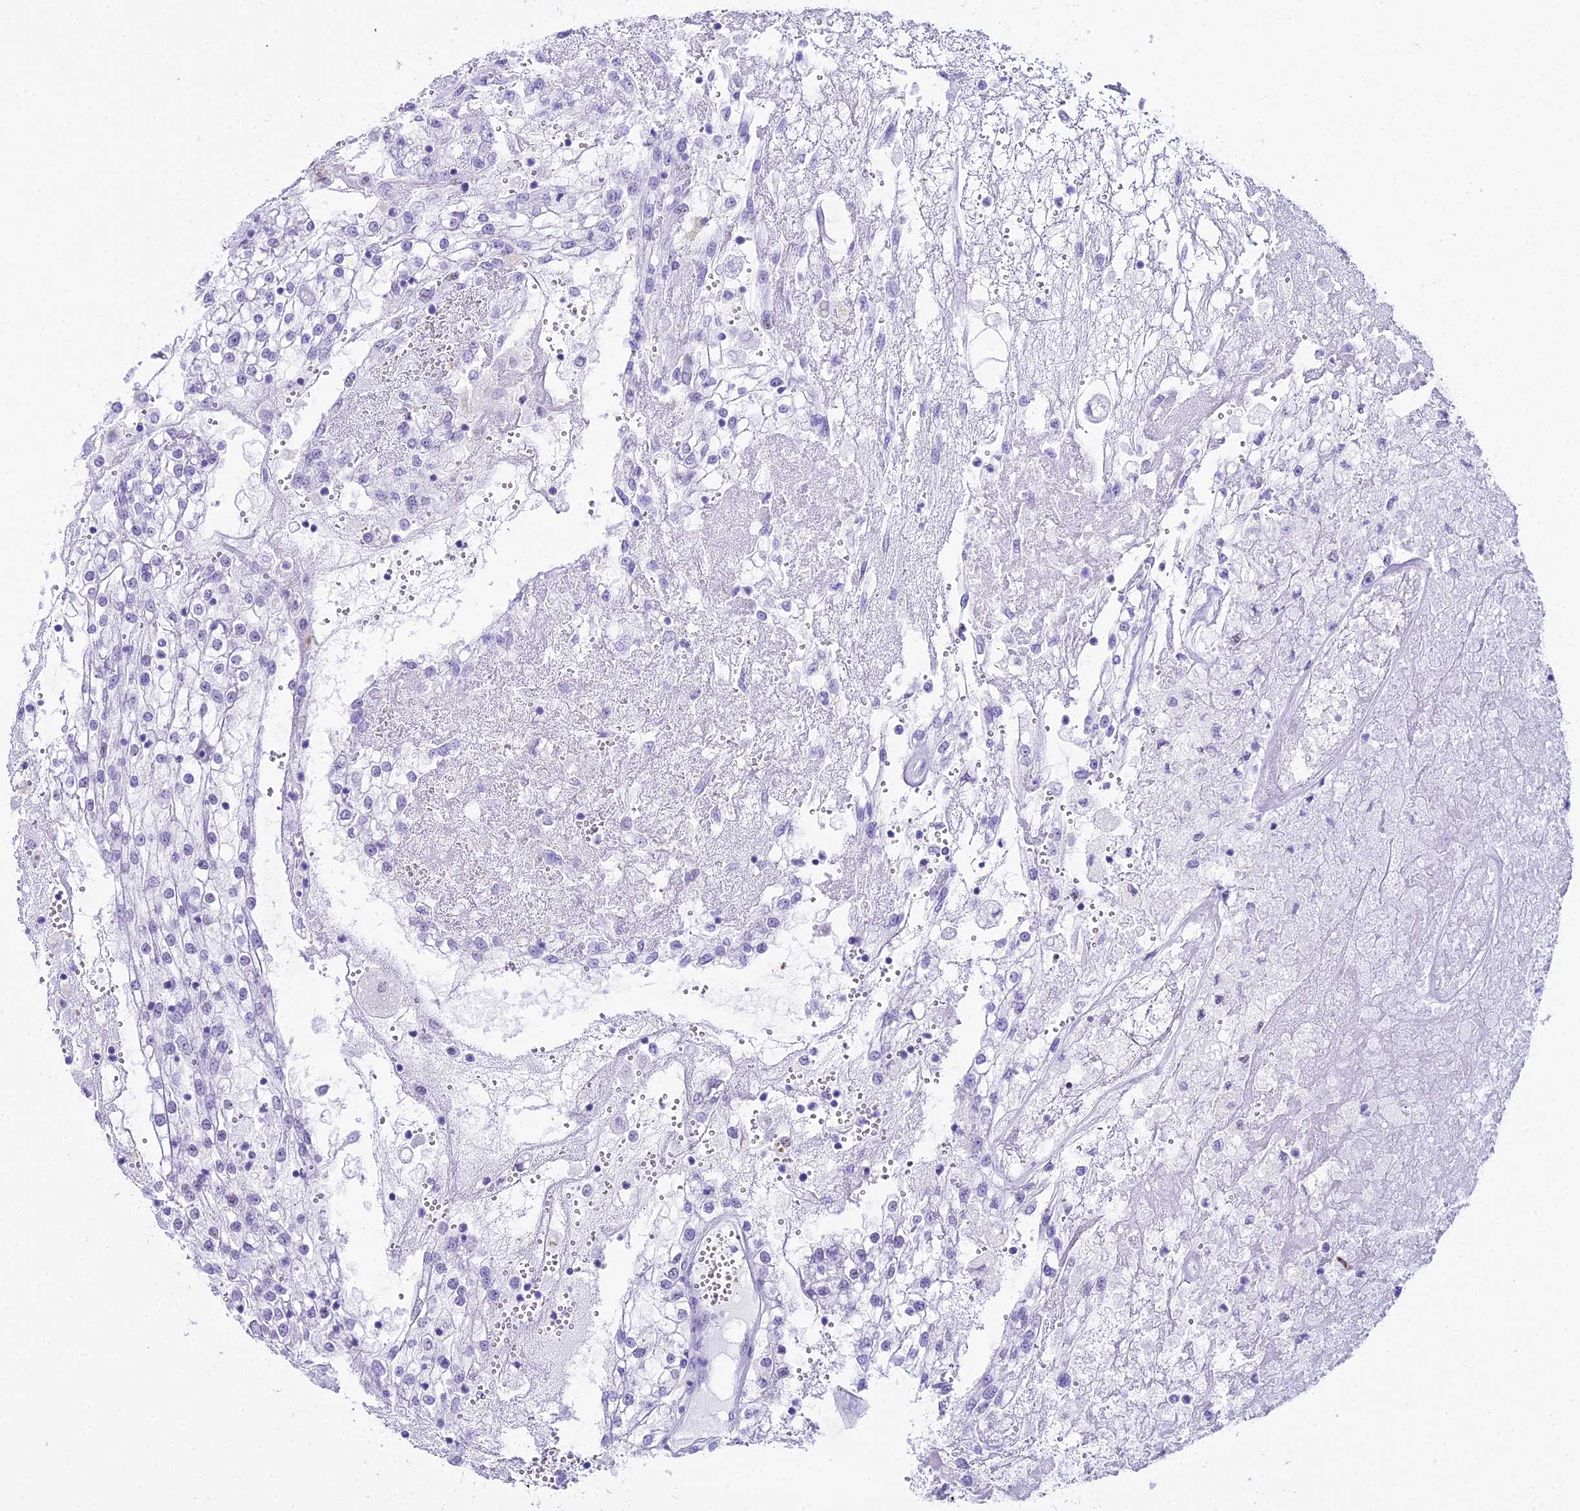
{"staining": {"intensity": "negative", "quantity": "none", "location": "none"}, "tissue": "renal cancer", "cell_type": "Tumor cells", "image_type": "cancer", "snomed": [{"axis": "morphology", "description": "Adenocarcinoma, NOS"}, {"axis": "topography", "description": "Kidney"}], "caption": "The micrograph exhibits no significant staining in tumor cells of renal adenocarcinoma. (Brightfield microscopy of DAB IHC at high magnification).", "gene": "RNPS1", "patient": {"sex": "female", "age": 52}}